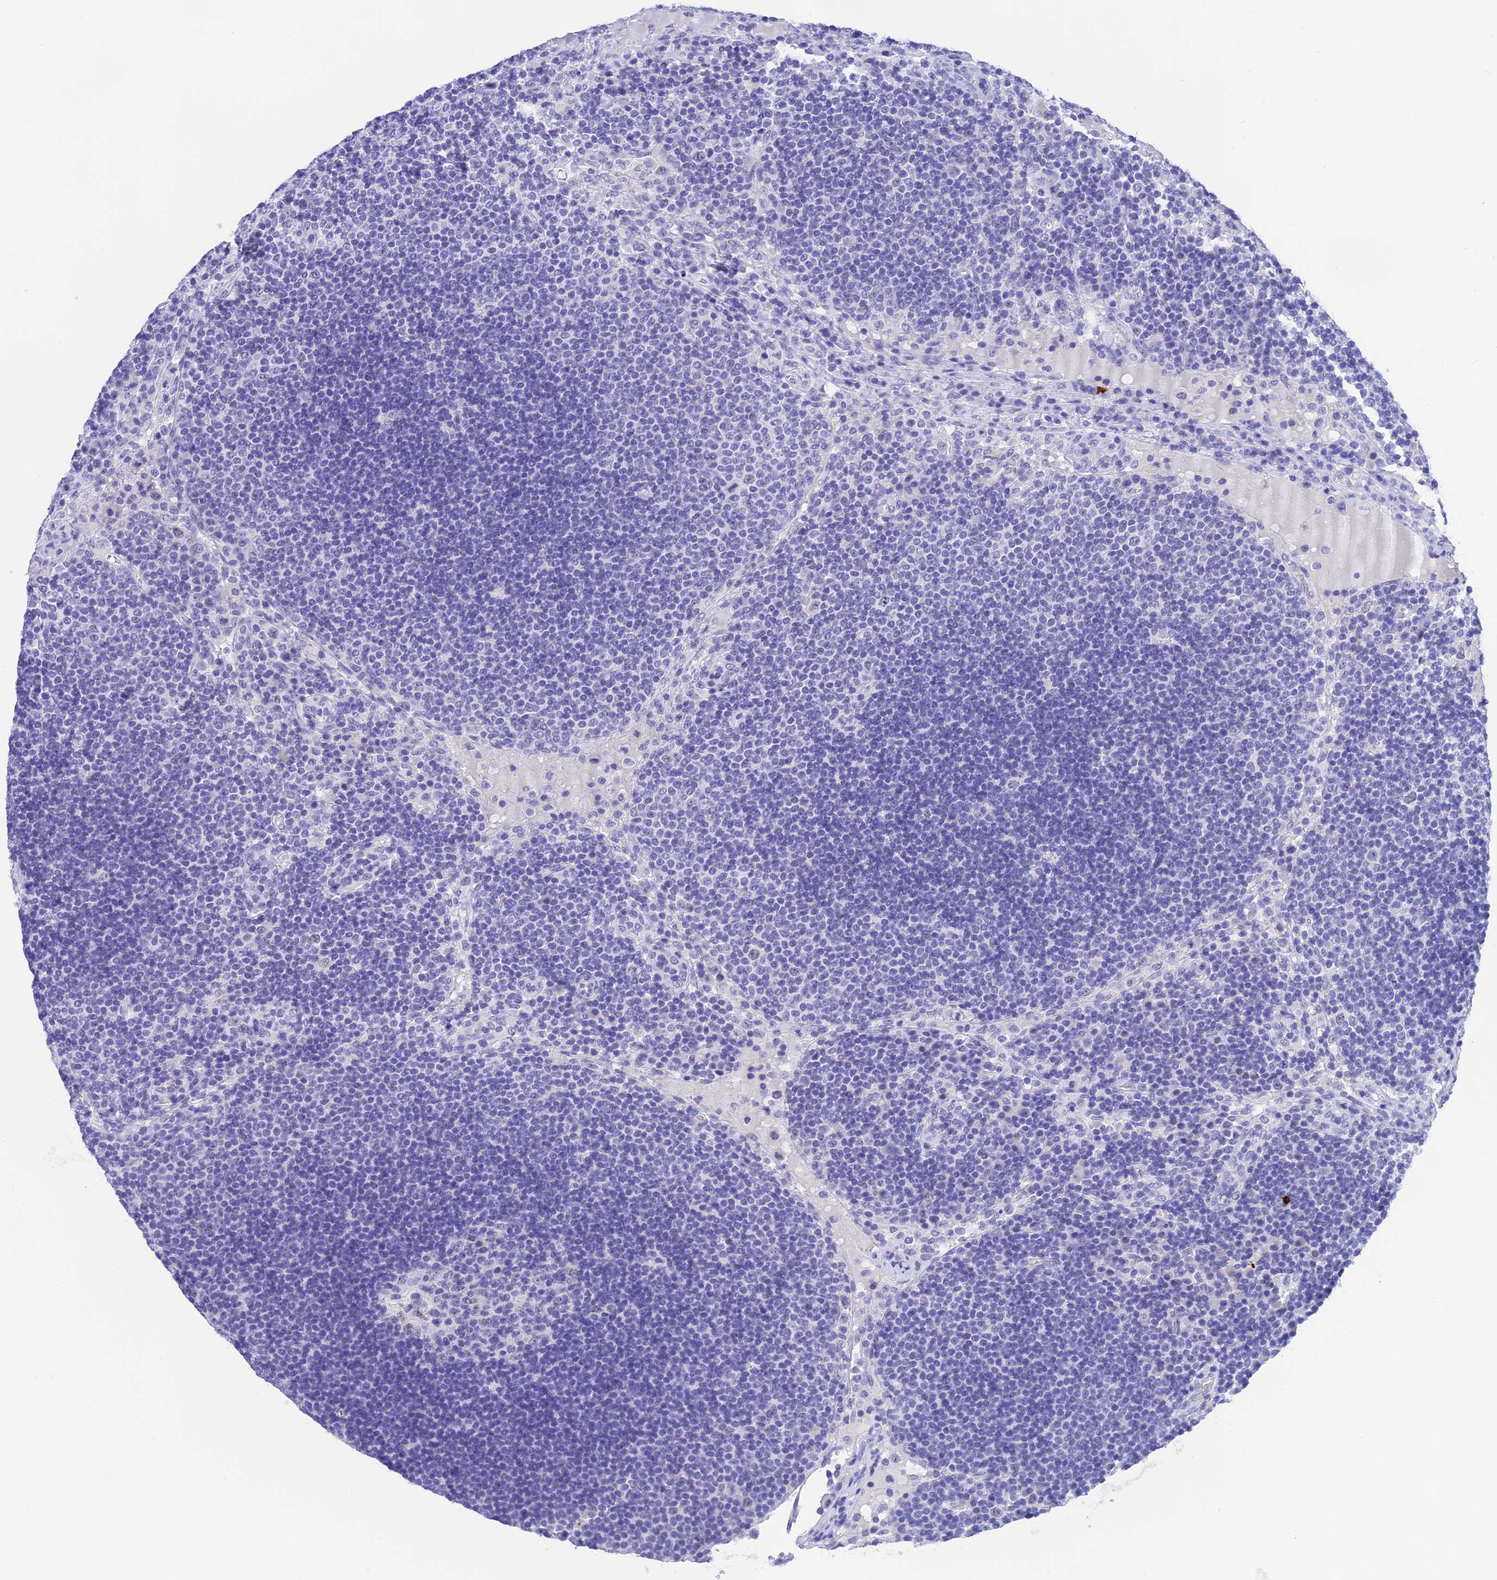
{"staining": {"intensity": "negative", "quantity": "none", "location": "none"}, "tissue": "lymph node", "cell_type": "Germinal center cells", "image_type": "normal", "snomed": [{"axis": "morphology", "description": "Normal tissue, NOS"}, {"axis": "topography", "description": "Lymph node"}], "caption": "Immunohistochemistry (IHC) photomicrograph of benign lymph node: human lymph node stained with DAB (3,3'-diaminobenzidine) reveals no significant protein expression in germinal center cells.", "gene": "KDELR3", "patient": {"sex": "female", "age": 53}}